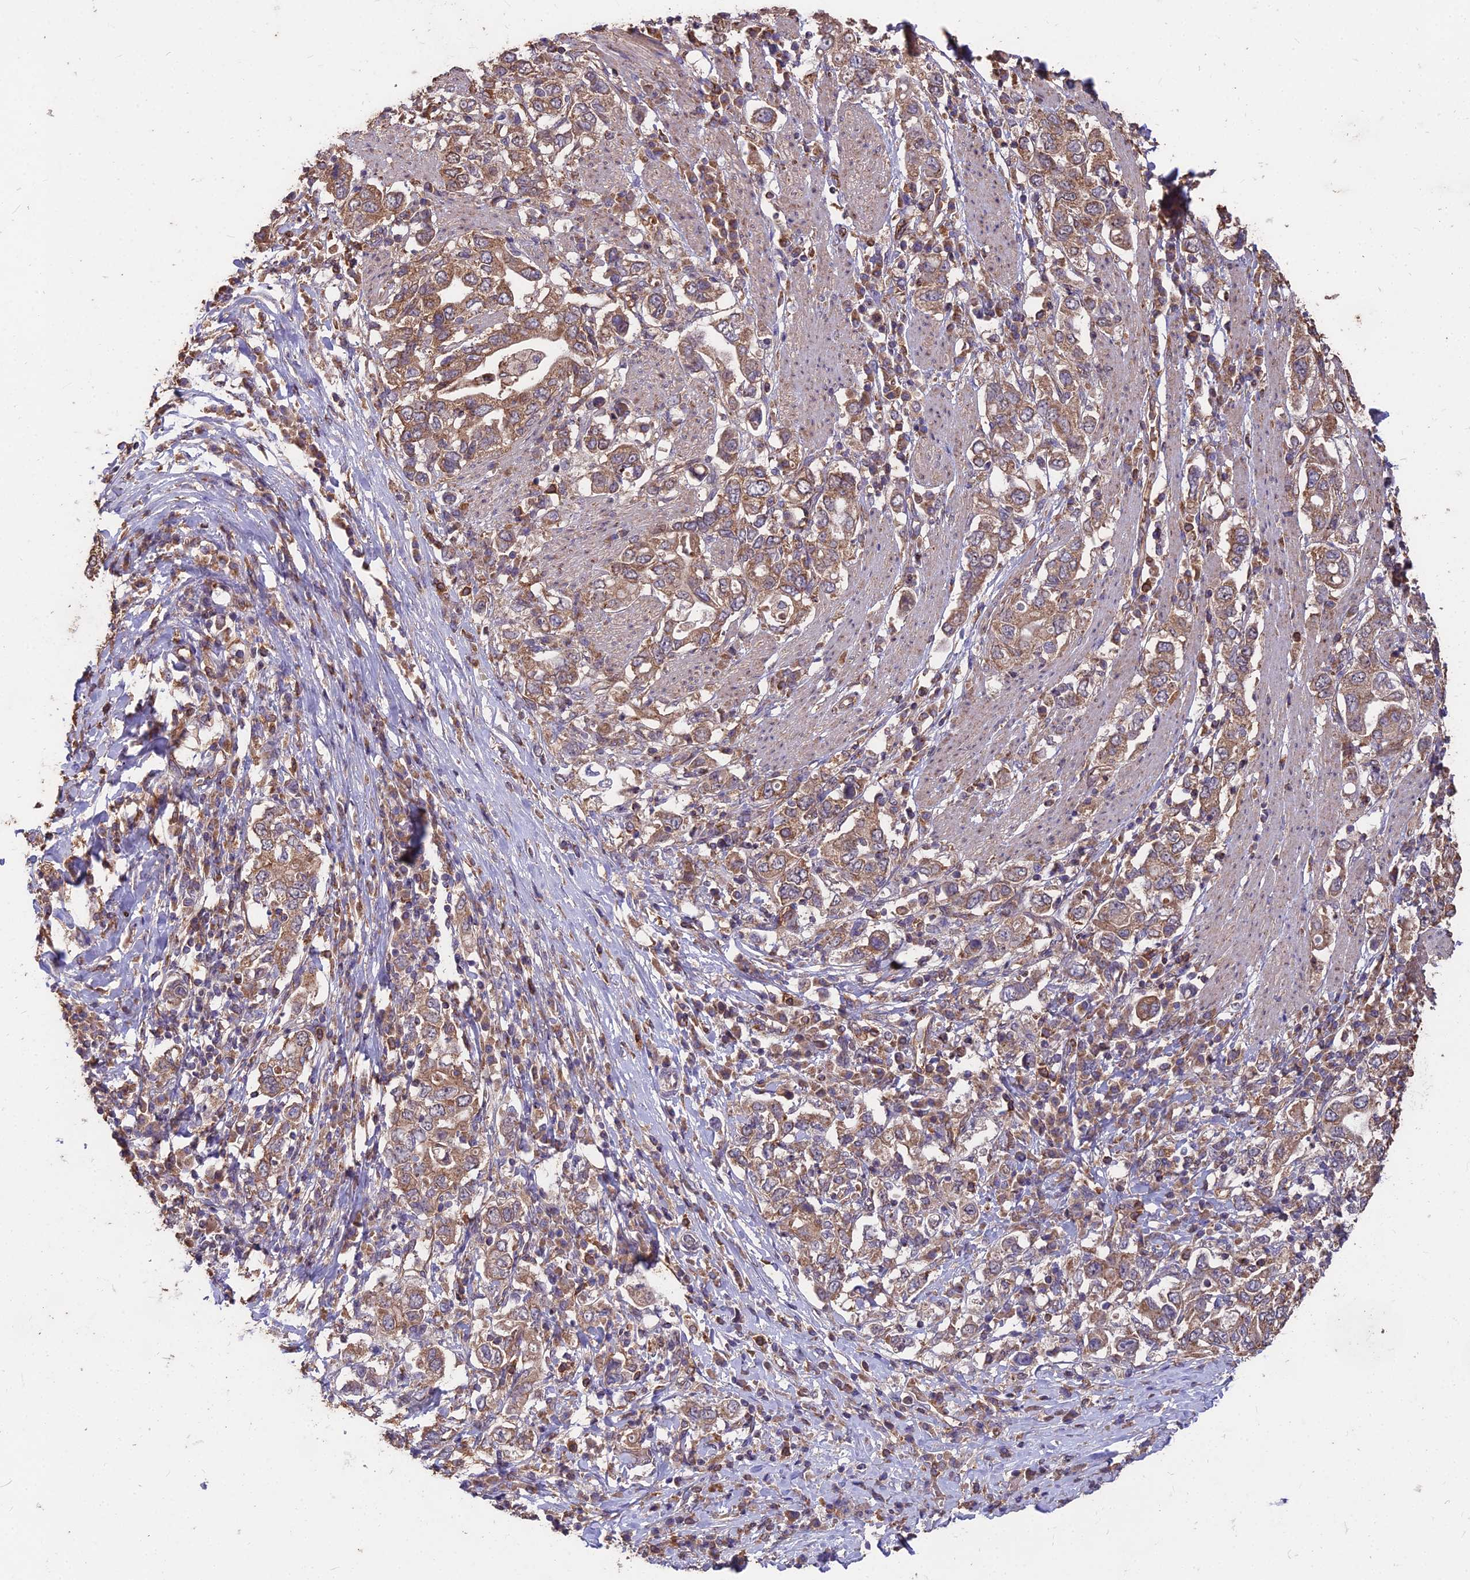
{"staining": {"intensity": "moderate", "quantity": ">75%", "location": "cytoplasmic/membranous"}, "tissue": "stomach cancer", "cell_type": "Tumor cells", "image_type": "cancer", "snomed": [{"axis": "morphology", "description": "Adenocarcinoma, NOS"}, {"axis": "topography", "description": "Stomach, upper"}, {"axis": "topography", "description": "Stomach"}], "caption": "This photomicrograph demonstrates immunohistochemistry staining of stomach adenocarcinoma, with medium moderate cytoplasmic/membranous positivity in approximately >75% of tumor cells.", "gene": "CEMIP2", "patient": {"sex": "male", "age": 62}}